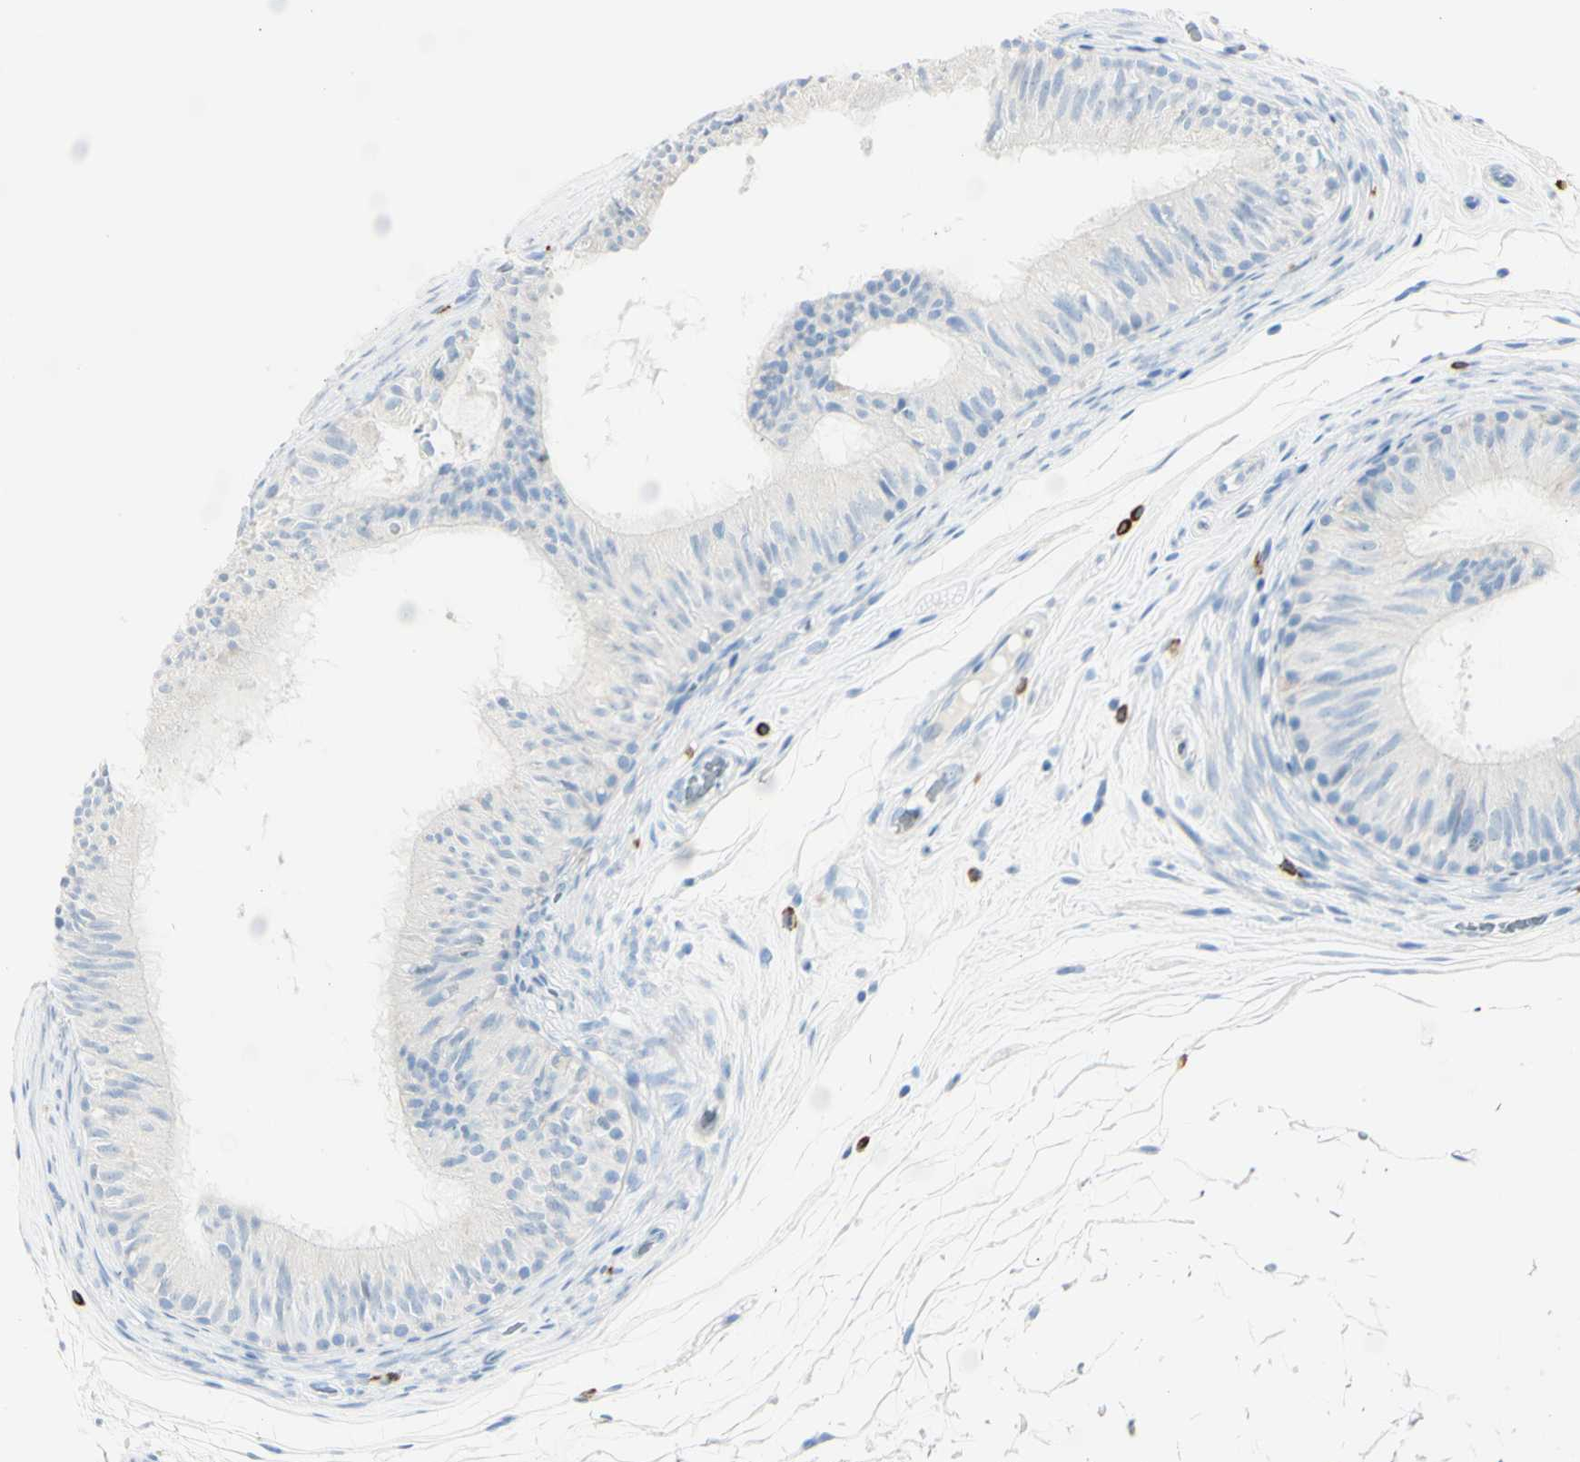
{"staining": {"intensity": "negative", "quantity": "none", "location": "none"}, "tissue": "epididymis", "cell_type": "Glandular cells", "image_type": "normal", "snomed": [{"axis": "morphology", "description": "Normal tissue, NOS"}, {"axis": "topography", "description": "Epididymis"}], "caption": "Human epididymis stained for a protein using immunohistochemistry (IHC) shows no staining in glandular cells.", "gene": "LETM1", "patient": {"sex": "male", "age": 36}}